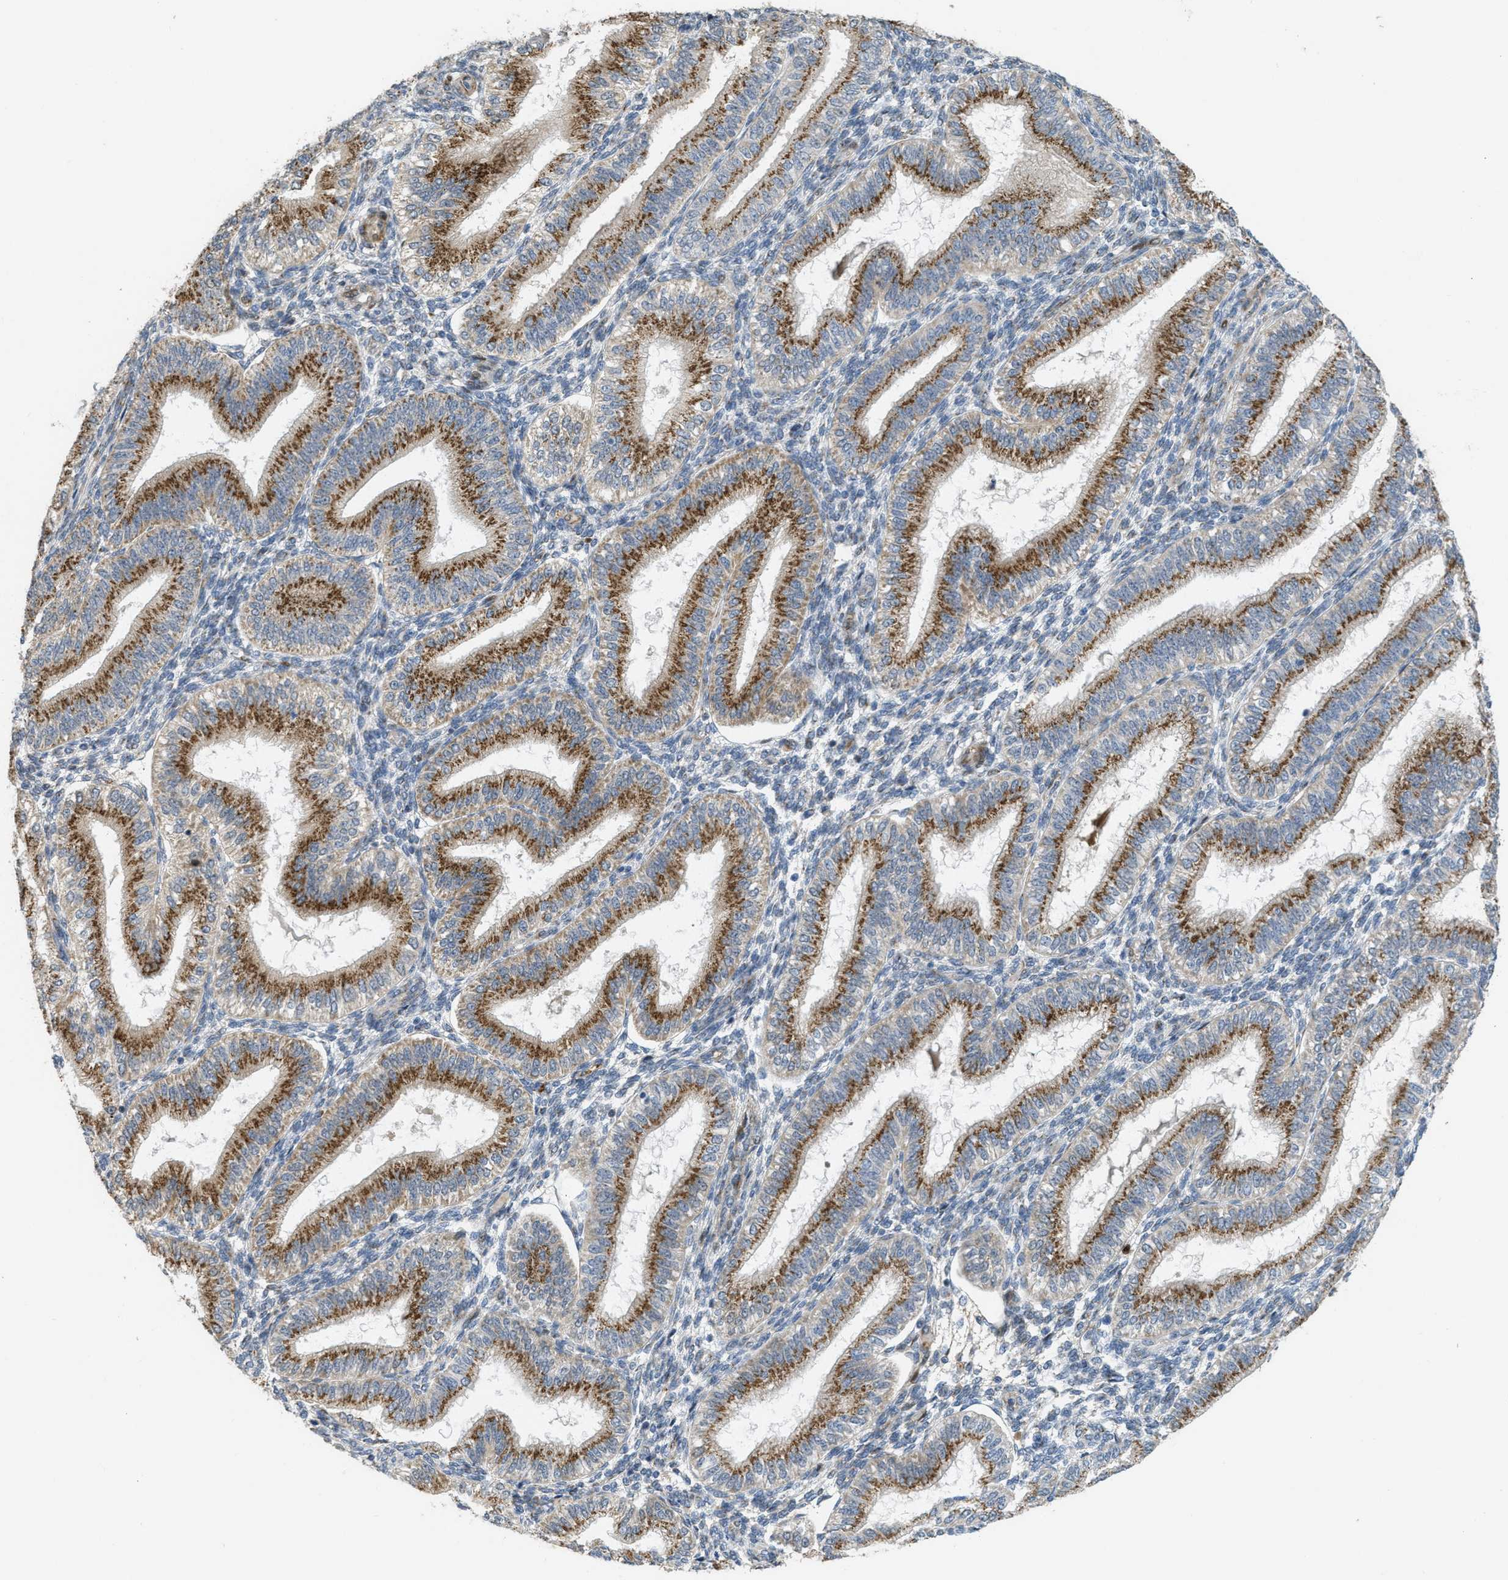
{"staining": {"intensity": "negative", "quantity": "none", "location": "none"}, "tissue": "endometrium", "cell_type": "Cells in endometrial stroma", "image_type": "normal", "snomed": [{"axis": "morphology", "description": "Normal tissue, NOS"}, {"axis": "topography", "description": "Endometrium"}], "caption": "Cells in endometrial stroma show no significant protein staining in benign endometrium. (Immunohistochemistry (ihc), brightfield microscopy, high magnification).", "gene": "ZFPL1", "patient": {"sex": "female", "age": 39}}